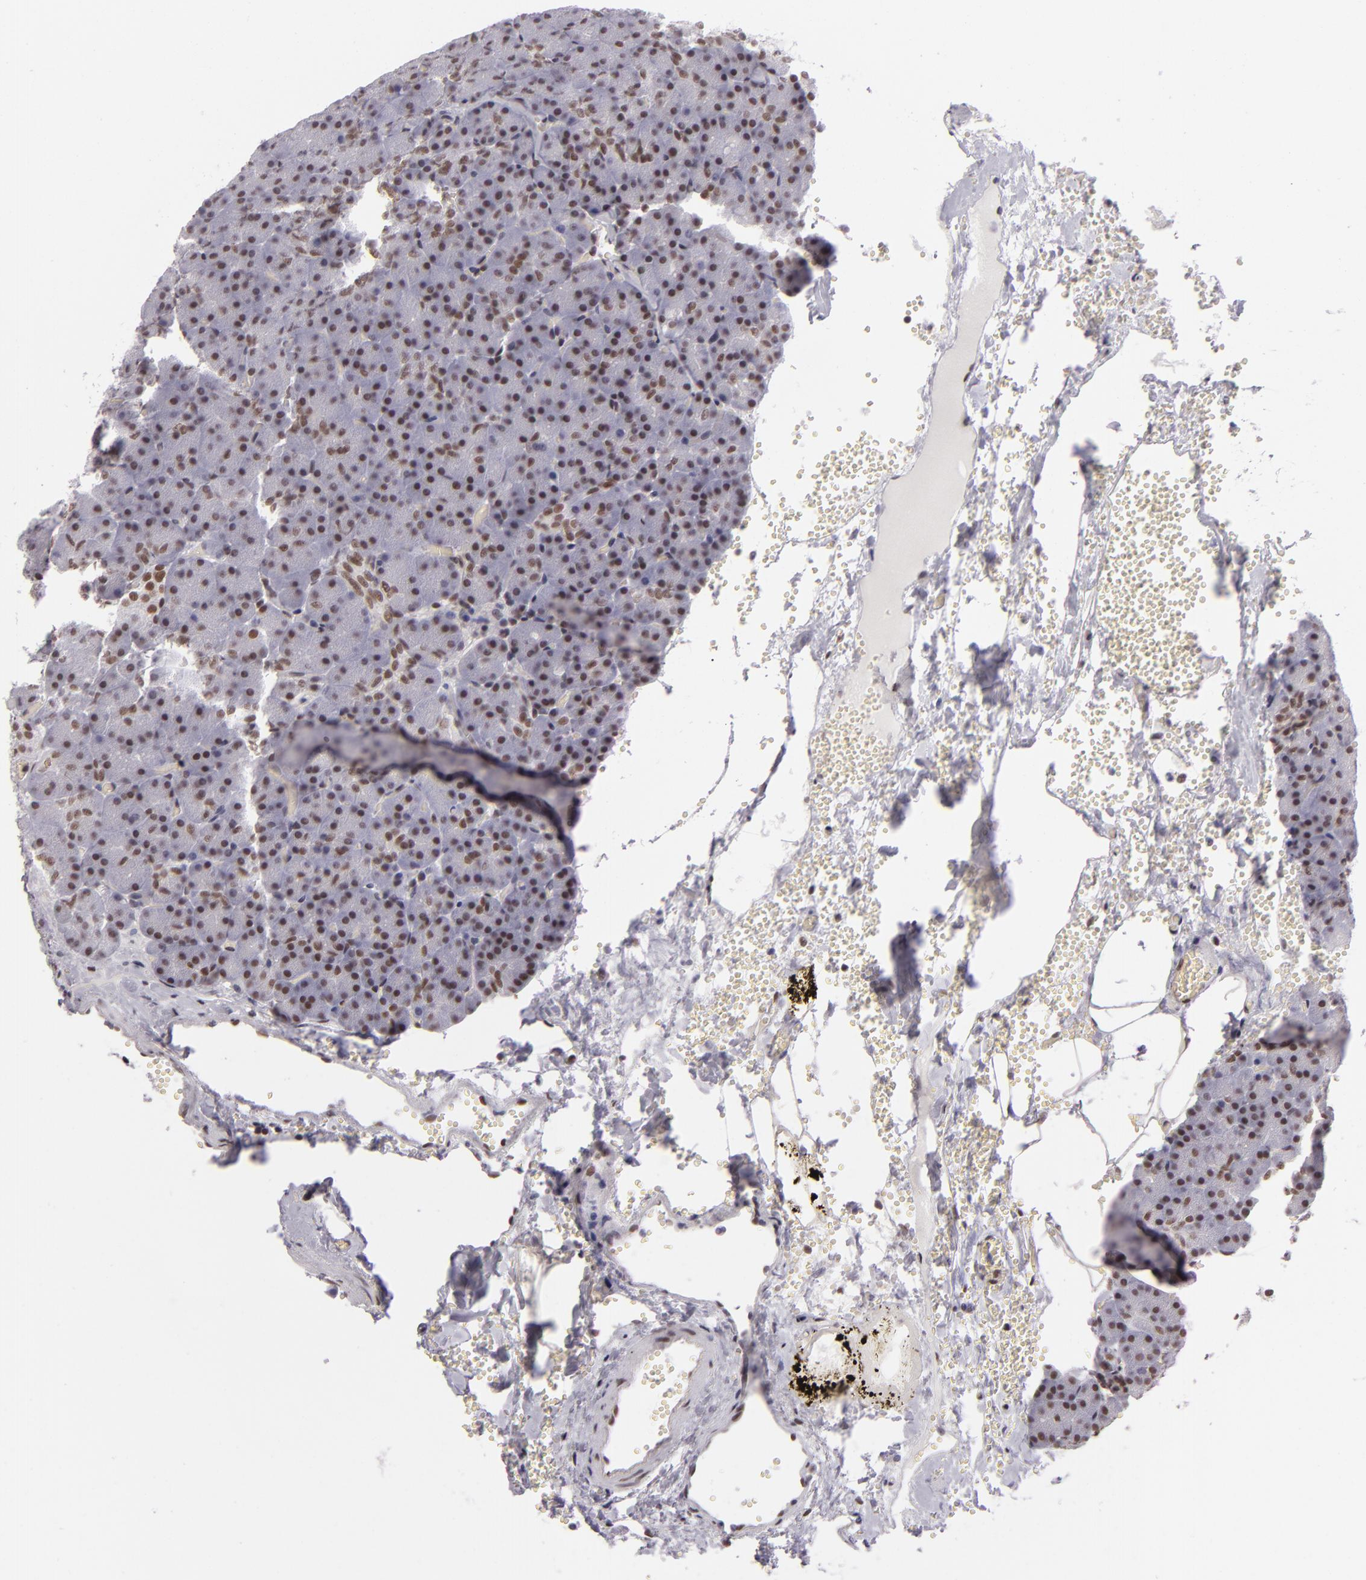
{"staining": {"intensity": "weak", "quantity": ">75%", "location": "nuclear"}, "tissue": "pancreas", "cell_type": "Exocrine glandular cells", "image_type": "normal", "snomed": [{"axis": "morphology", "description": "Normal tissue, NOS"}, {"axis": "topography", "description": "Pancreas"}], "caption": "A low amount of weak nuclear positivity is identified in about >75% of exocrine glandular cells in normal pancreas.", "gene": "BRD8", "patient": {"sex": "female", "age": 35}}